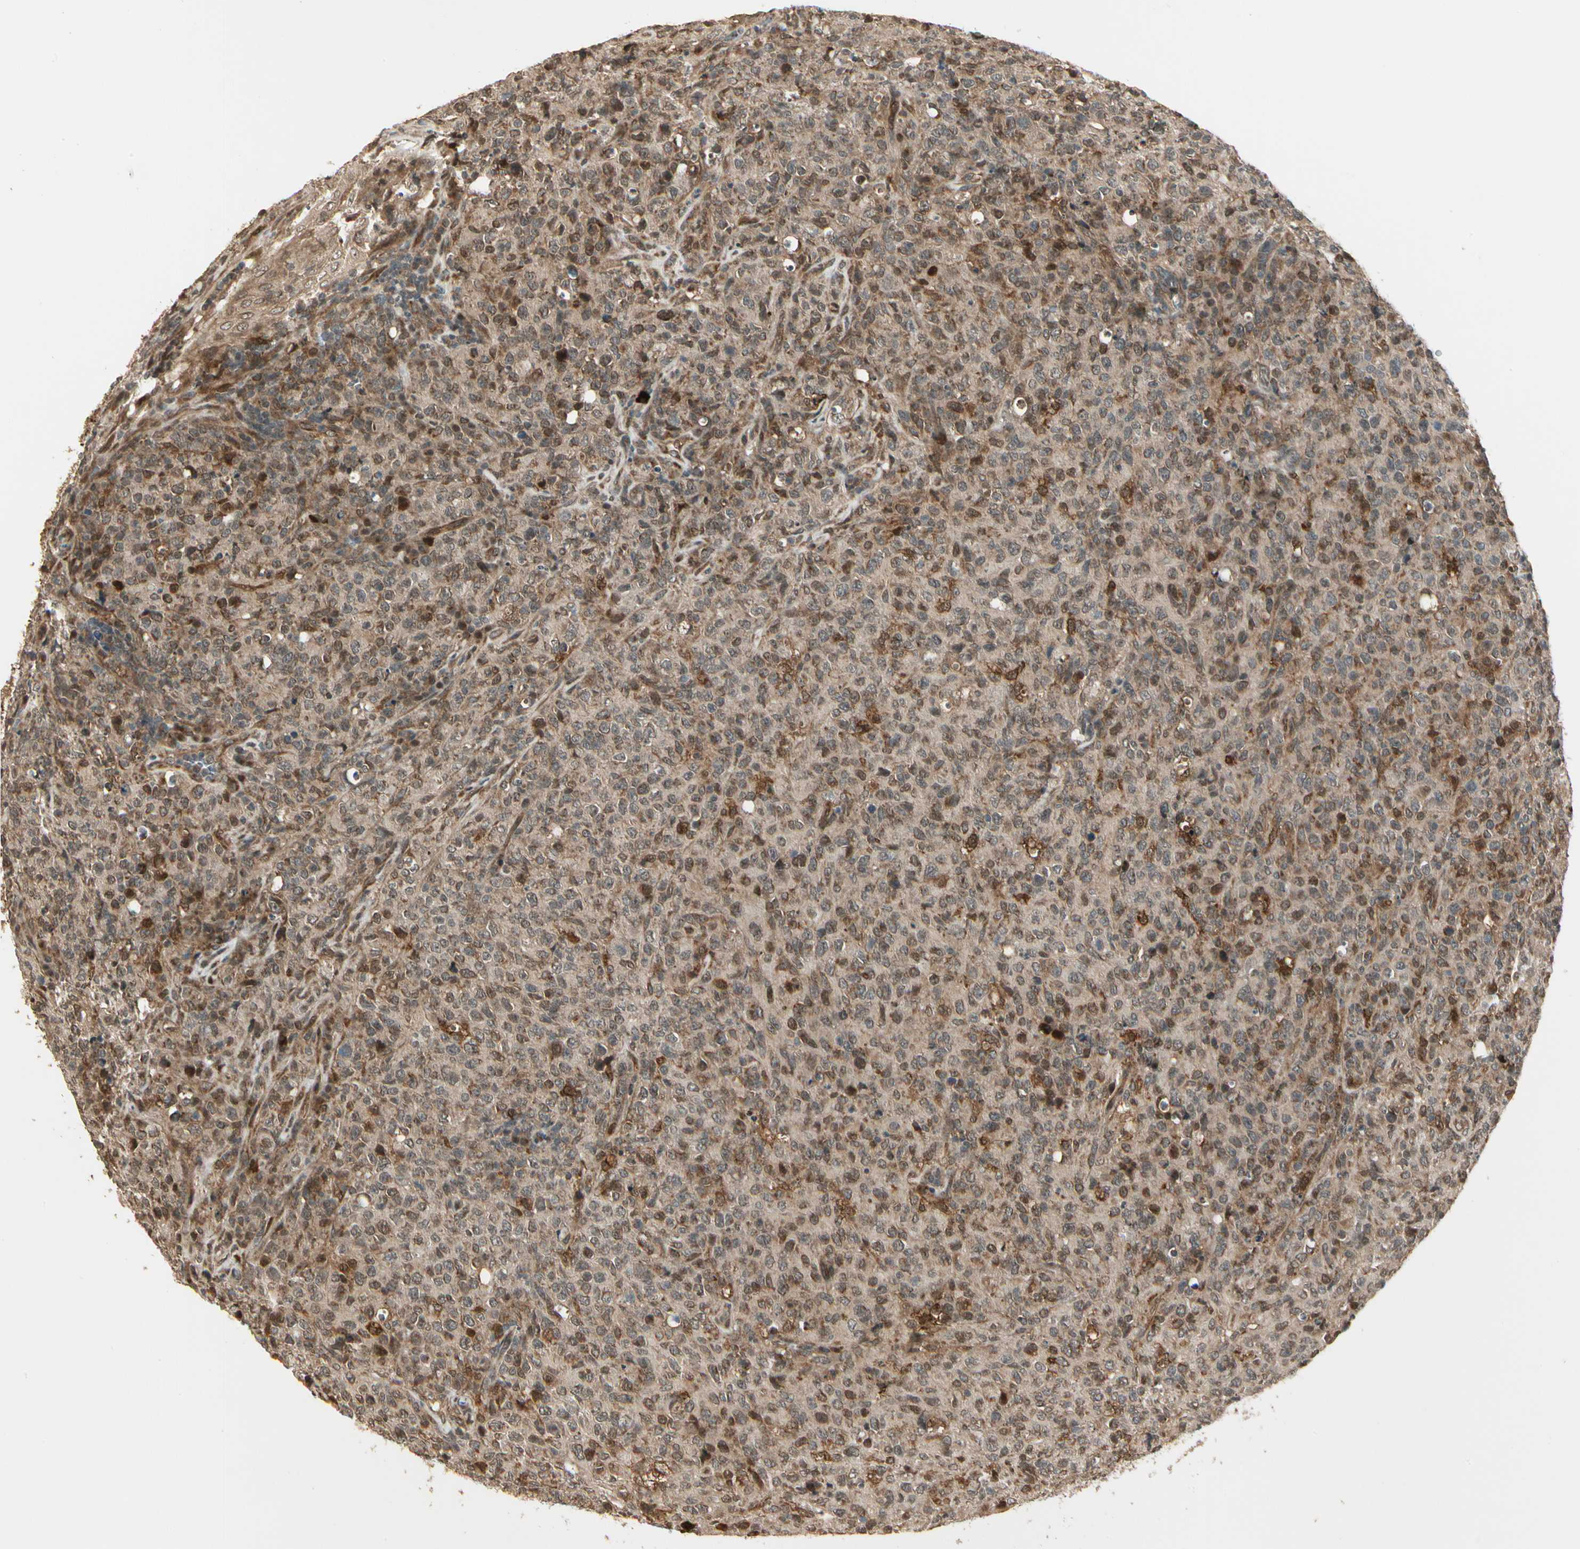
{"staining": {"intensity": "moderate", "quantity": "25%-75%", "location": "cytoplasmic/membranous"}, "tissue": "lymphoma", "cell_type": "Tumor cells", "image_type": "cancer", "snomed": [{"axis": "morphology", "description": "Malignant lymphoma, non-Hodgkin's type, High grade"}, {"axis": "topography", "description": "Tonsil"}], "caption": "Immunohistochemical staining of malignant lymphoma, non-Hodgkin's type (high-grade) exhibits medium levels of moderate cytoplasmic/membranous protein expression in about 25%-75% of tumor cells.", "gene": "GLUL", "patient": {"sex": "female", "age": 36}}